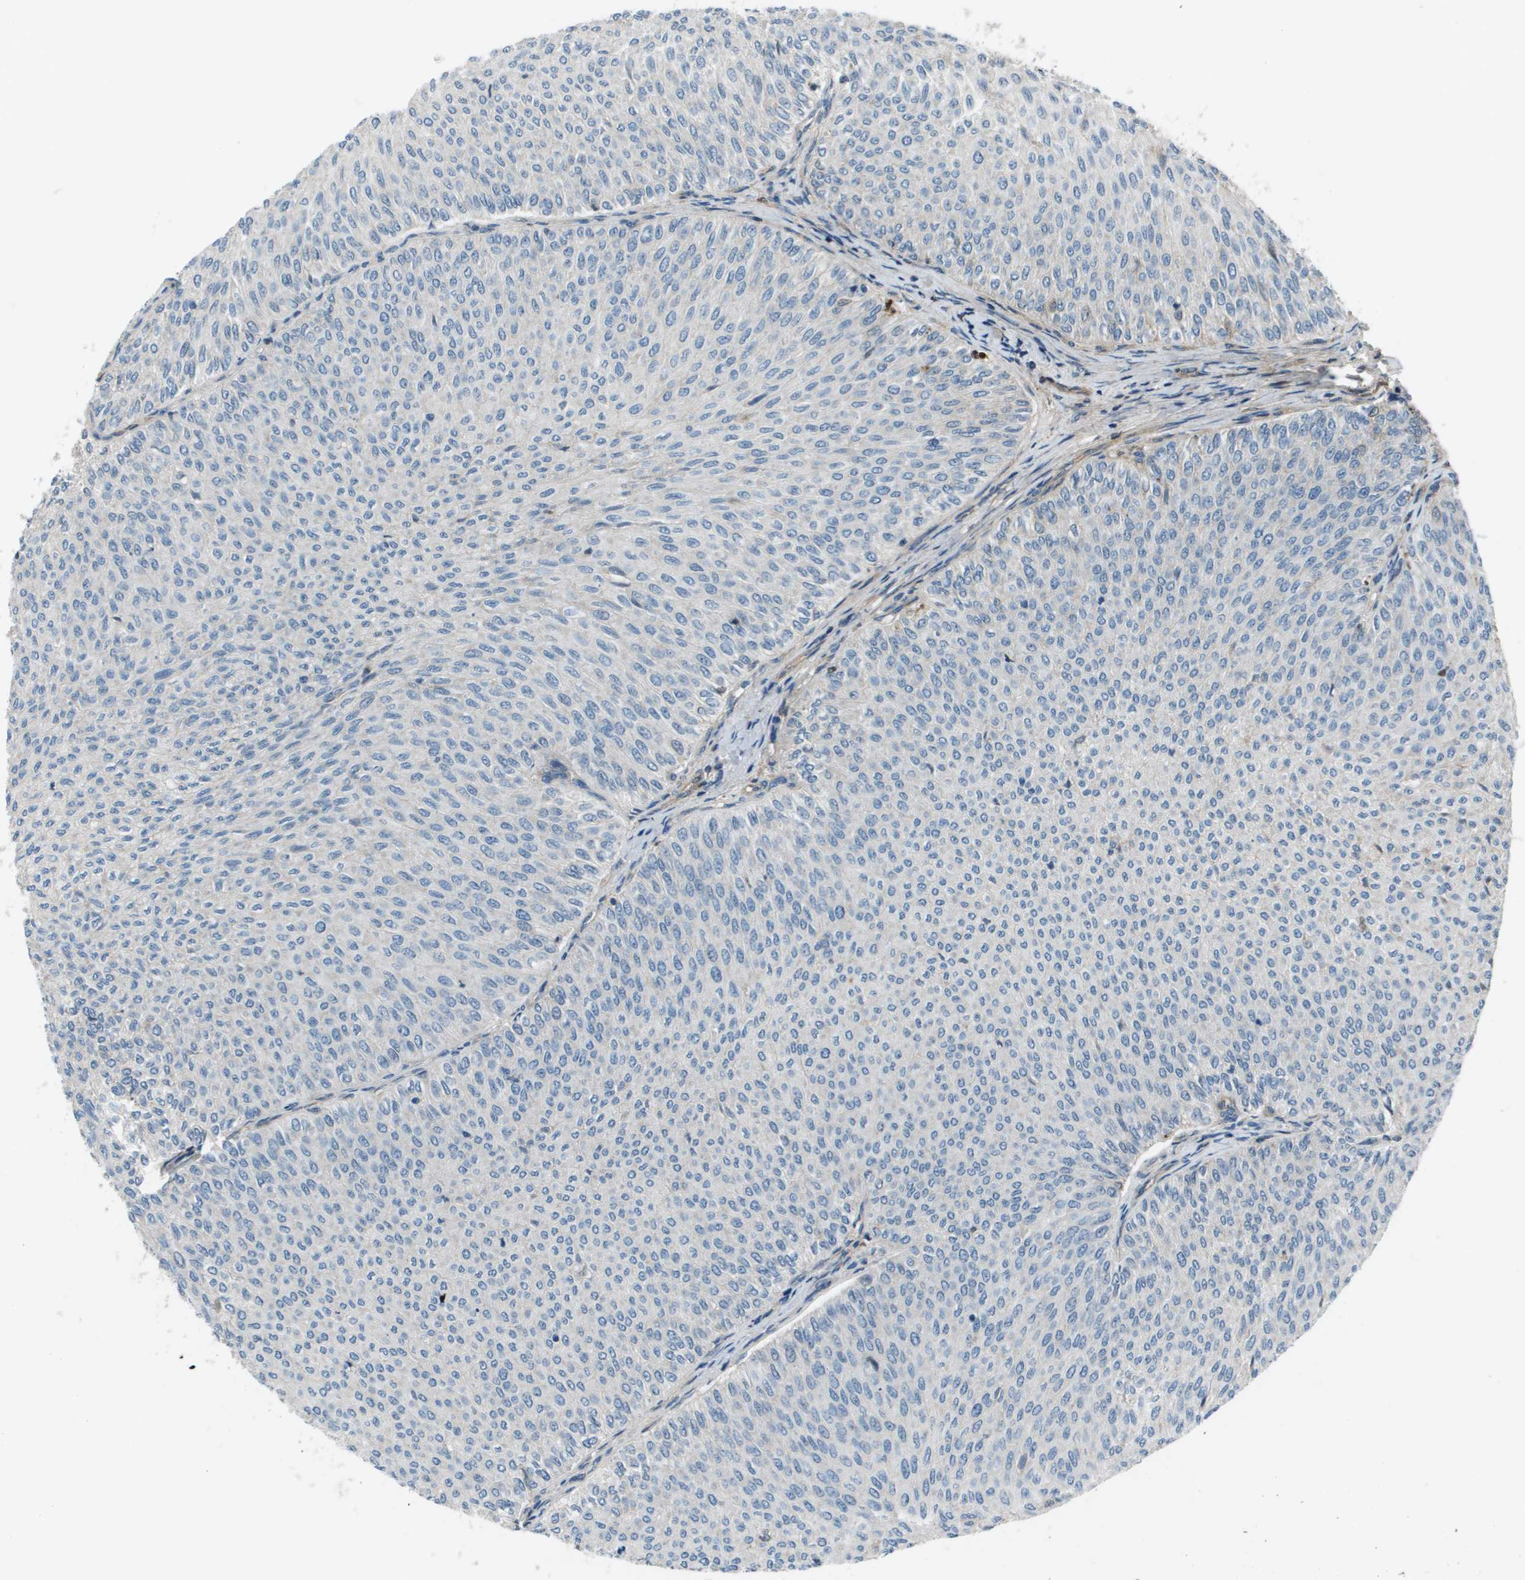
{"staining": {"intensity": "negative", "quantity": "none", "location": "none"}, "tissue": "urothelial cancer", "cell_type": "Tumor cells", "image_type": "cancer", "snomed": [{"axis": "morphology", "description": "Urothelial carcinoma, Low grade"}, {"axis": "topography", "description": "Urinary bladder"}], "caption": "Immunohistochemical staining of urothelial cancer exhibits no significant staining in tumor cells.", "gene": "PCOLCE", "patient": {"sex": "male", "age": 78}}